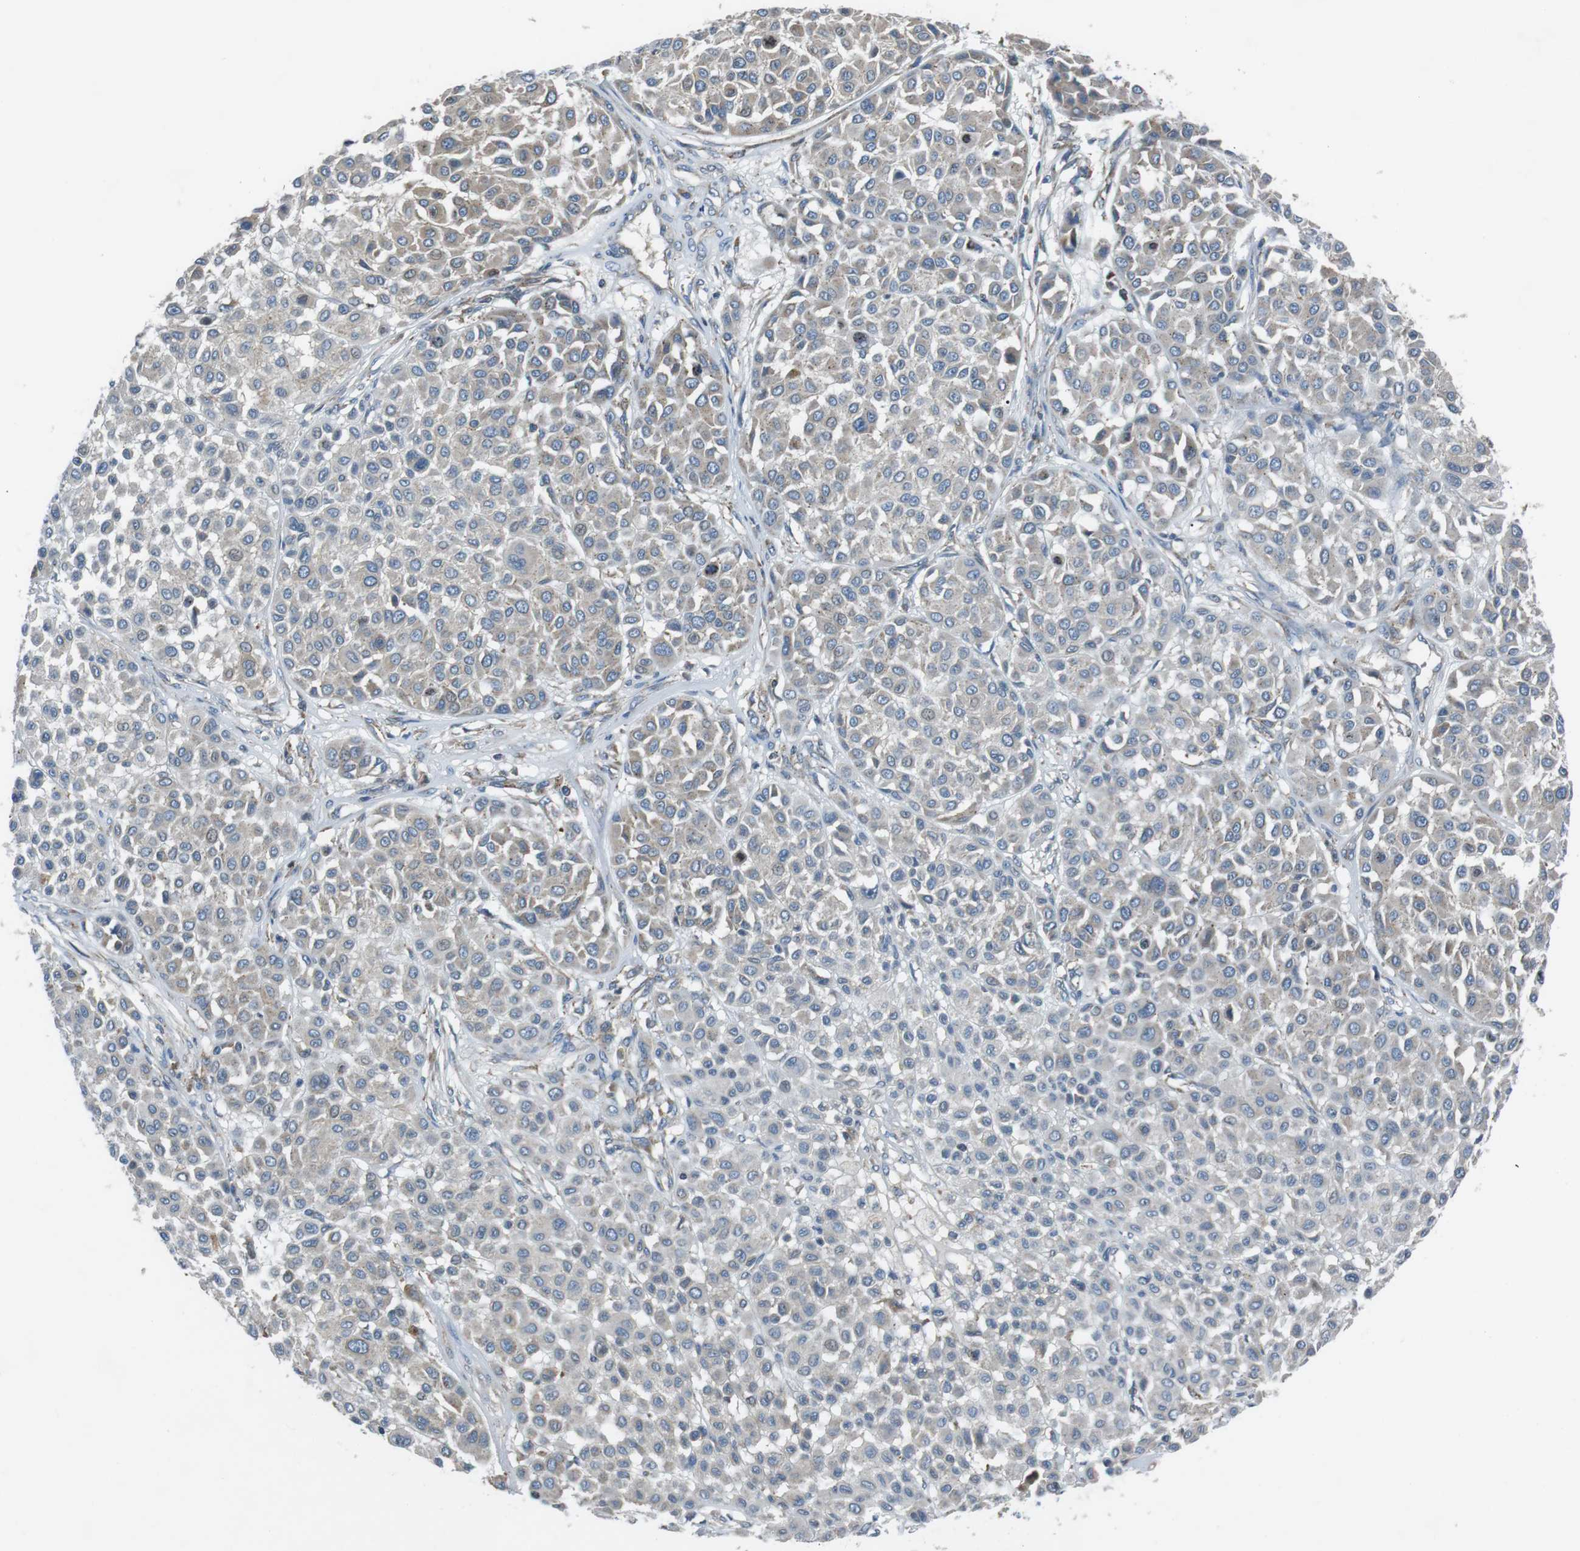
{"staining": {"intensity": "negative", "quantity": "none", "location": "none"}, "tissue": "melanoma", "cell_type": "Tumor cells", "image_type": "cancer", "snomed": [{"axis": "morphology", "description": "Malignant melanoma, Metastatic site"}, {"axis": "topography", "description": "Soft tissue"}], "caption": "DAB (3,3'-diaminobenzidine) immunohistochemical staining of melanoma shows no significant expression in tumor cells.", "gene": "FAM3B", "patient": {"sex": "male", "age": 41}}